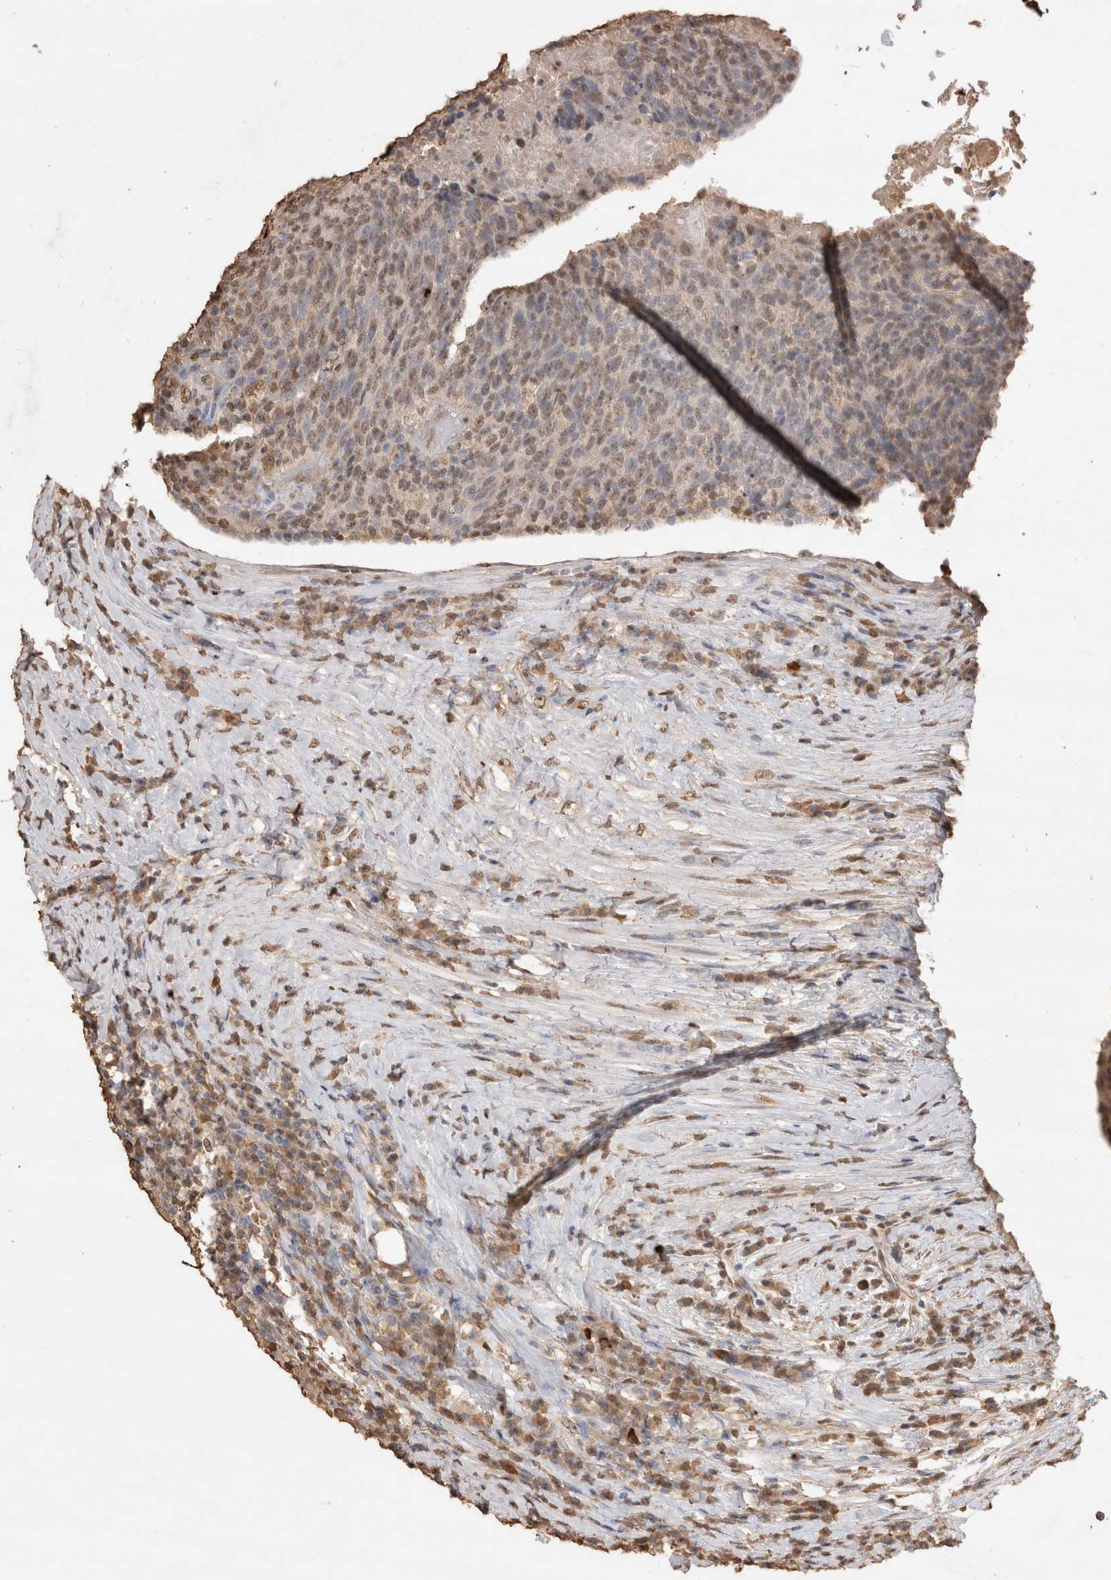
{"staining": {"intensity": "weak", "quantity": "25%-75%", "location": "nuclear"}, "tissue": "head and neck cancer", "cell_type": "Tumor cells", "image_type": "cancer", "snomed": [{"axis": "morphology", "description": "Squamous cell carcinoma, NOS"}, {"axis": "morphology", "description": "Squamous cell carcinoma, metastatic, NOS"}, {"axis": "topography", "description": "Lymph node"}, {"axis": "topography", "description": "Head-Neck"}], "caption": "Immunohistochemical staining of head and neck cancer (squamous cell carcinoma) exhibits weak nuclear protein expression in approximately 25%-75% of tumor cells.", "gene": "MLX", "patient": {"sex": "male", "age": 62}}